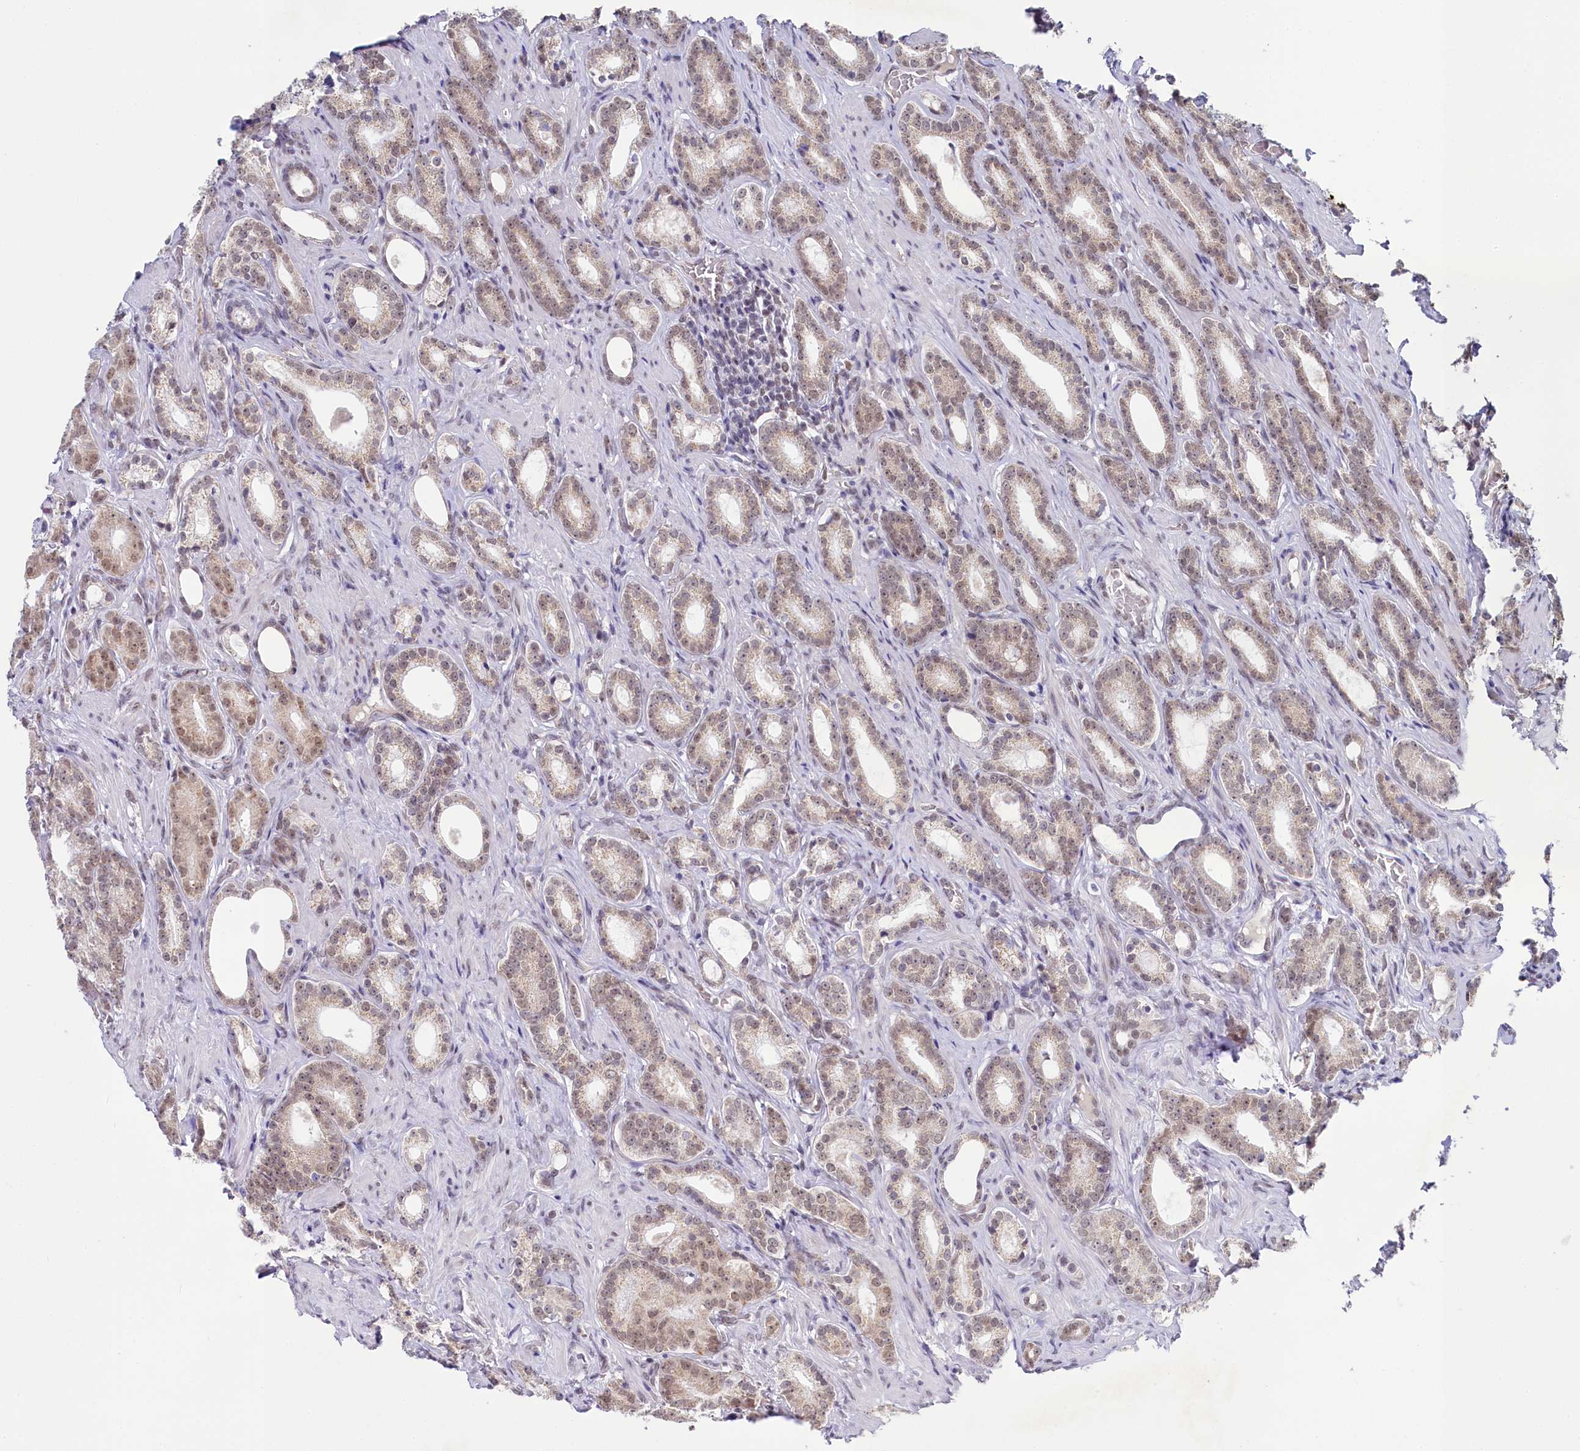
{"staining": {"intensity": "weak", "quantity": "25%-75%", "location": "nuclear"}, "tissue": "prostate cancer", "cell_type": "Tumor cells", "image_type": "cancer", "snomed": [{"axis": "morphology", "description": "Adenocarcinoma, Low grade"}, {"axis": "topography", "description": "Prostate"}], "caption": "Immunohistochemistry (IHC) staining of prostate cancer (adenocarcinoma (low-grade)), which exhibits low levels of weak nuclear expression in about 25%-75% of tumor cells indicating weak nuclear protein staining. The staining was performed using DAB (3,3'-diaminobenzidine) (brown) for protein detection and nuclei were counterstained in hematoxylin (blue).", "gene": "PPHLN1", "patient": {"sex": "male", "age": 71}}